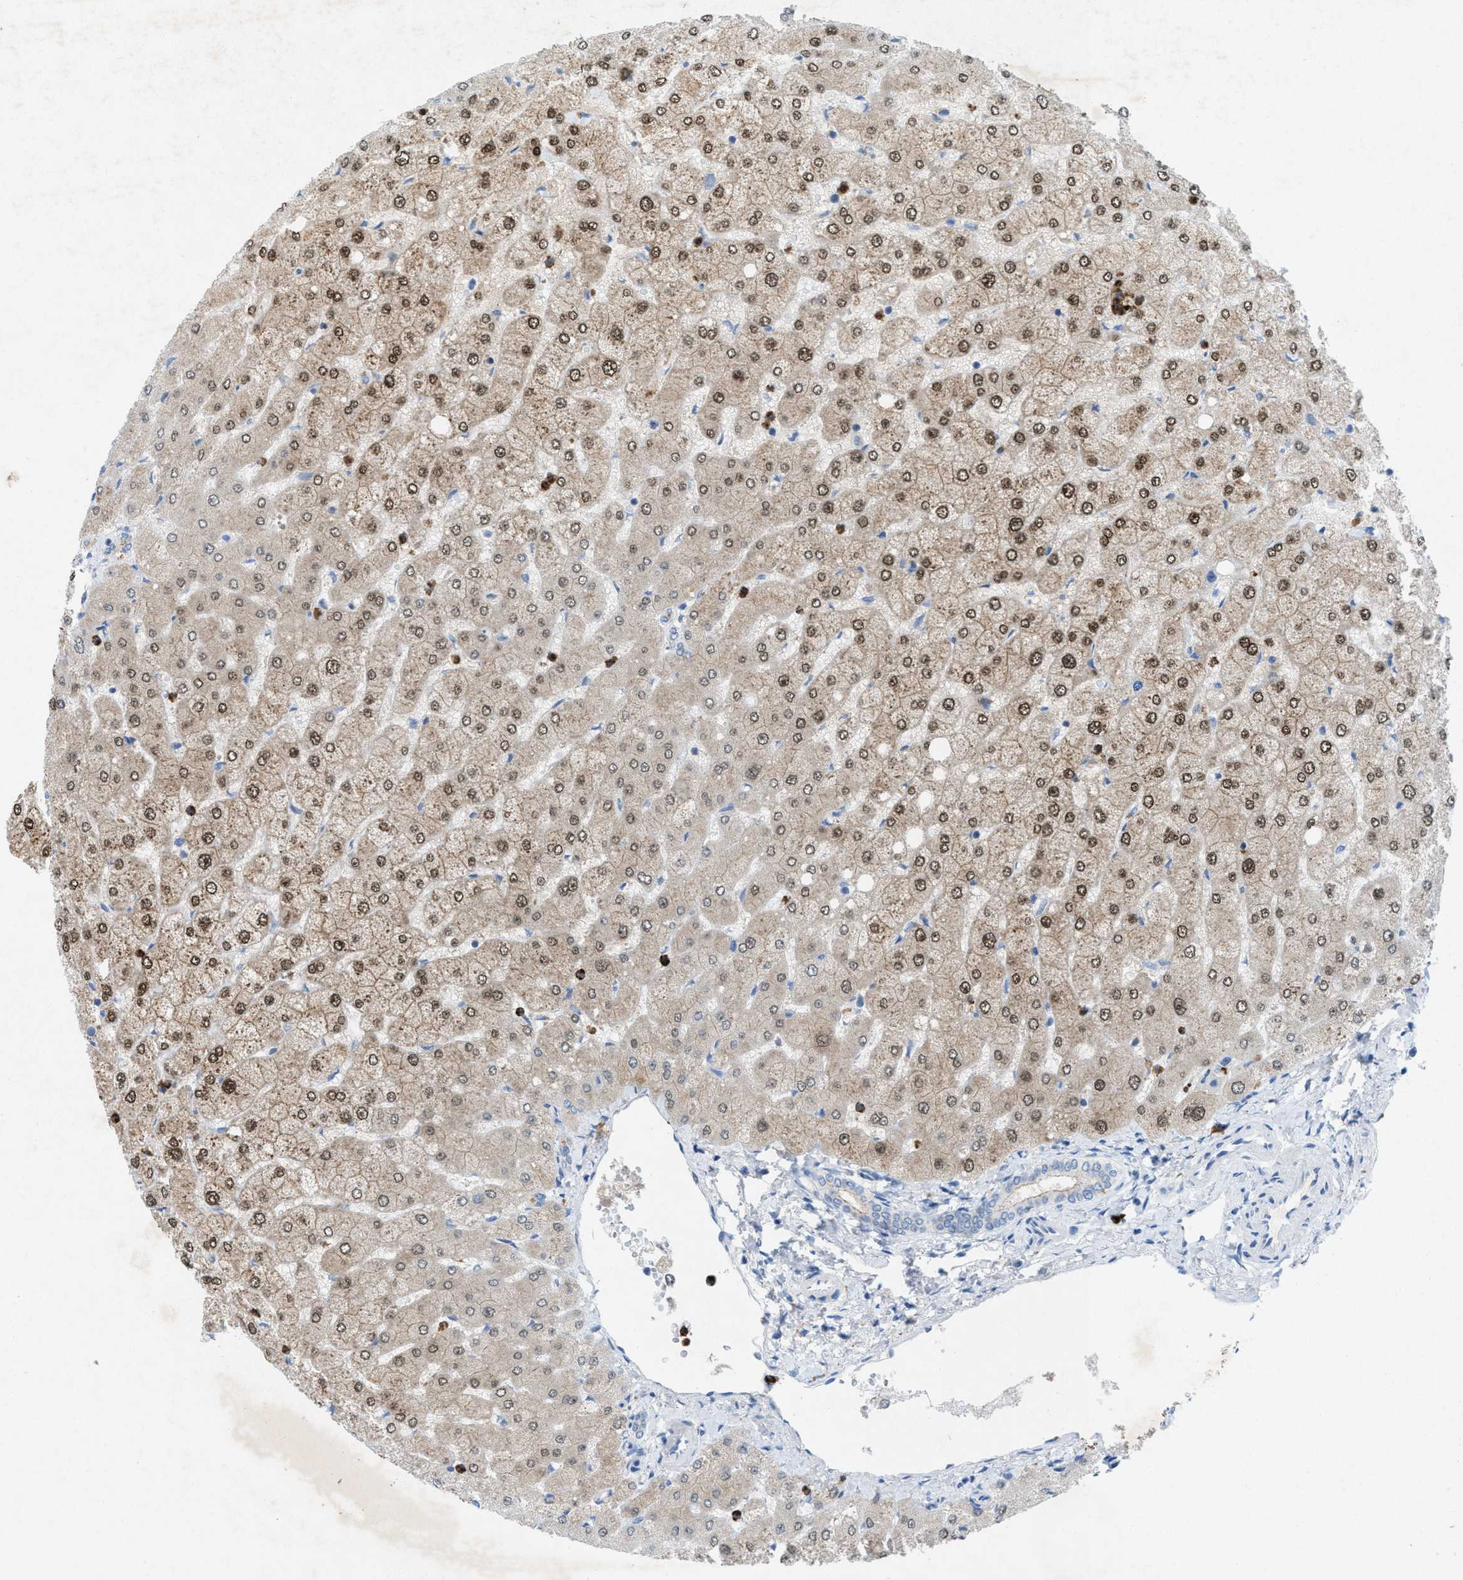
{"staining": {"intensity": "weak", "quantity": "<25%", "location": "cytoplasmic/membranous"}, "tissue": "liver", "cell_type": "Cholangiocytes", "image_type": "normal", "snomed": [{"axis": "morphology", "description": "Normal tissue, NOS"}, {"axis": "topography", "description": "Liver"}], "caption": "High power microscopy histopathology image of an IHC micrograph of benign liver, revealing no significant positivity in cholangiocytes.", "gene": "CKLF", "patient": {"sex": "female", "age": 54}}